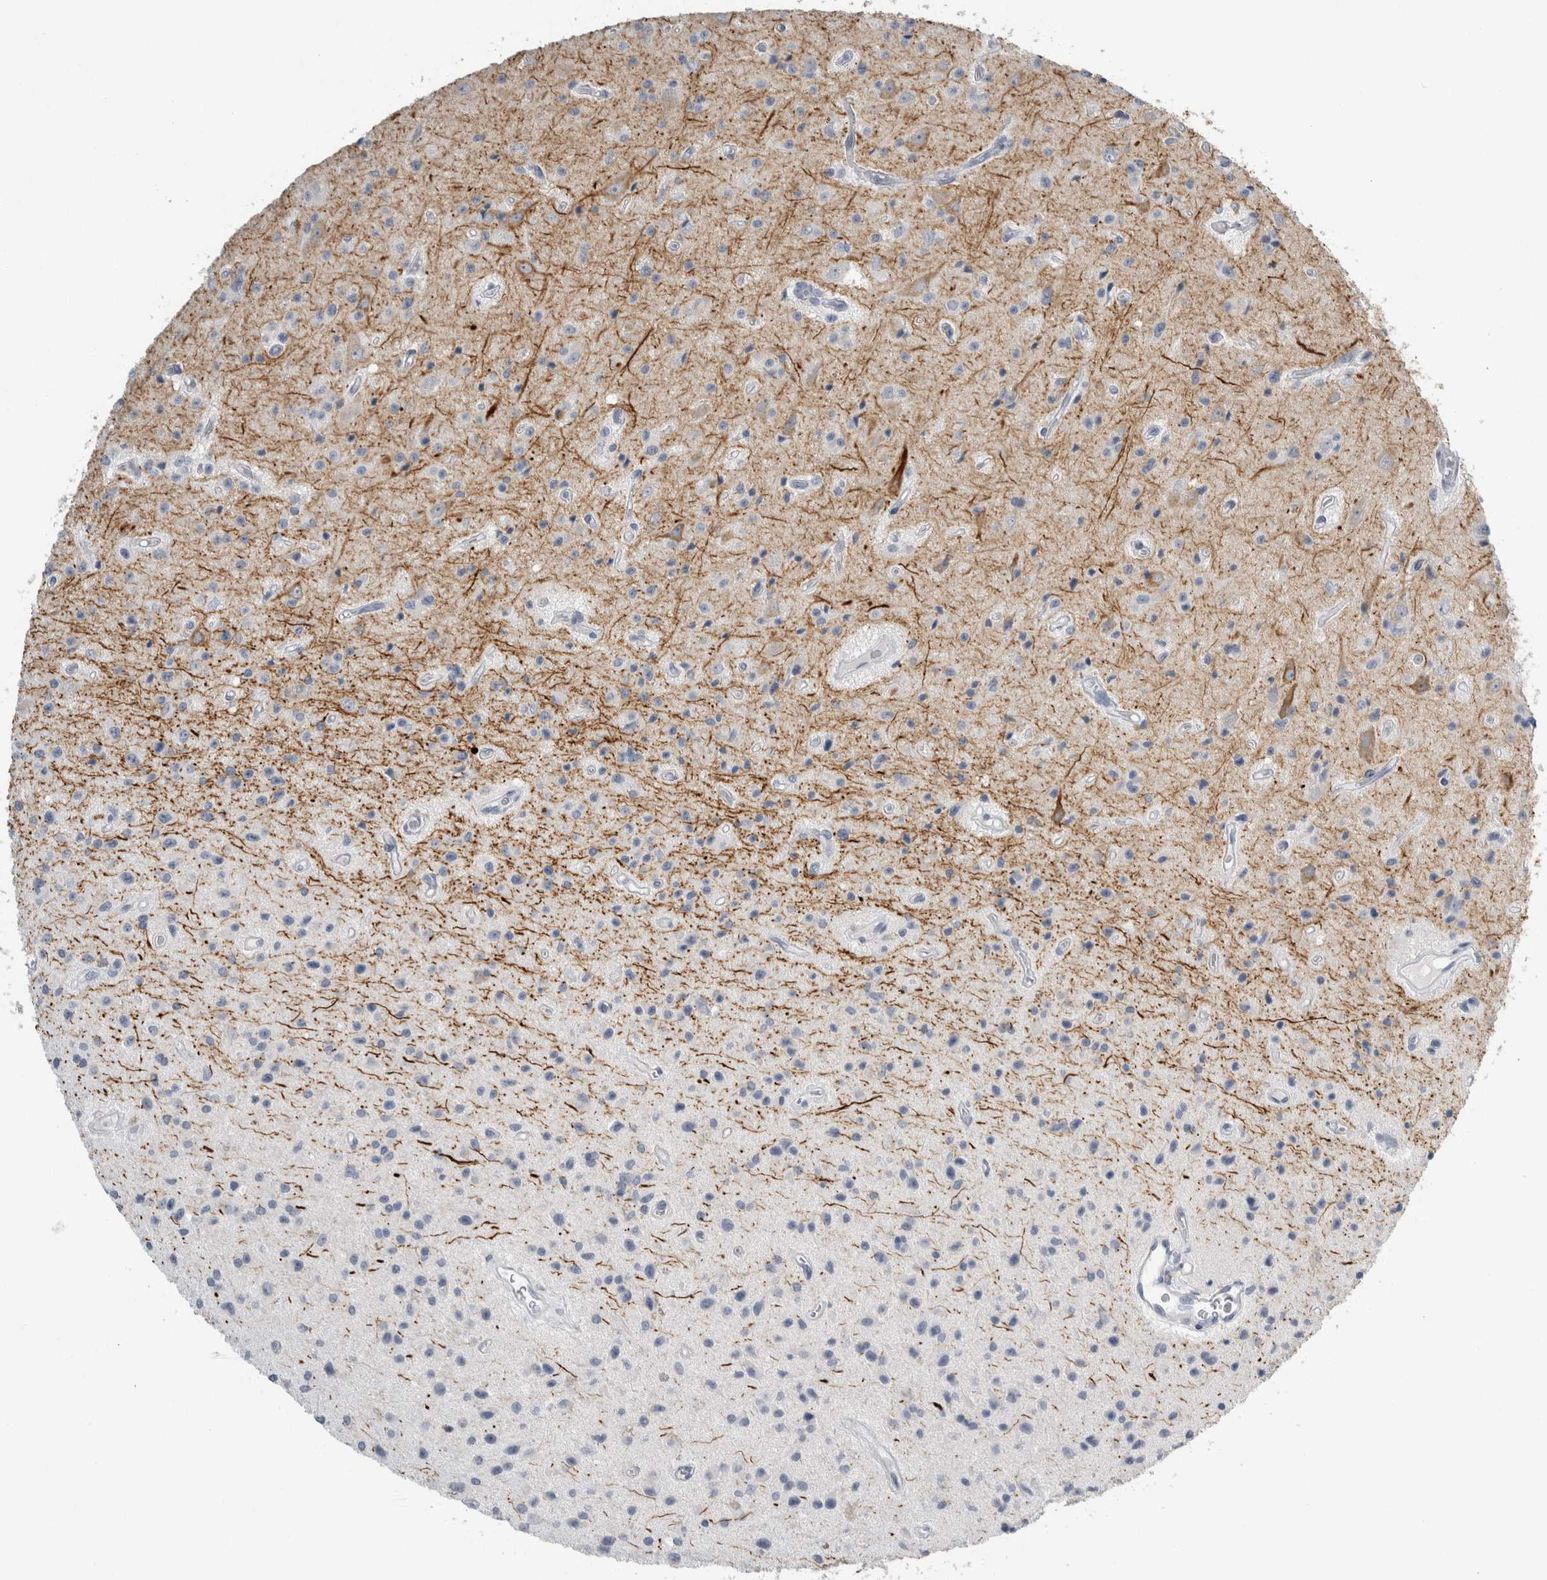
{"staining": {"intensity": "negative", "quantity": "none", "location": "none"}, "tissue": "glioma", "cell_type": "Tumor cells", "image_type": "cancer", "snomed": [{"axis": "morphology", "description": "Glioma, malignant, Low grade"}, {"axis": "topography", "description": "Brain"}], "caption": "The image exhibits no significant staining in tumor cells of malignant low-grade glioma.", "gene": "NEFM", "patient": {"sex": "male", "age": 58}}